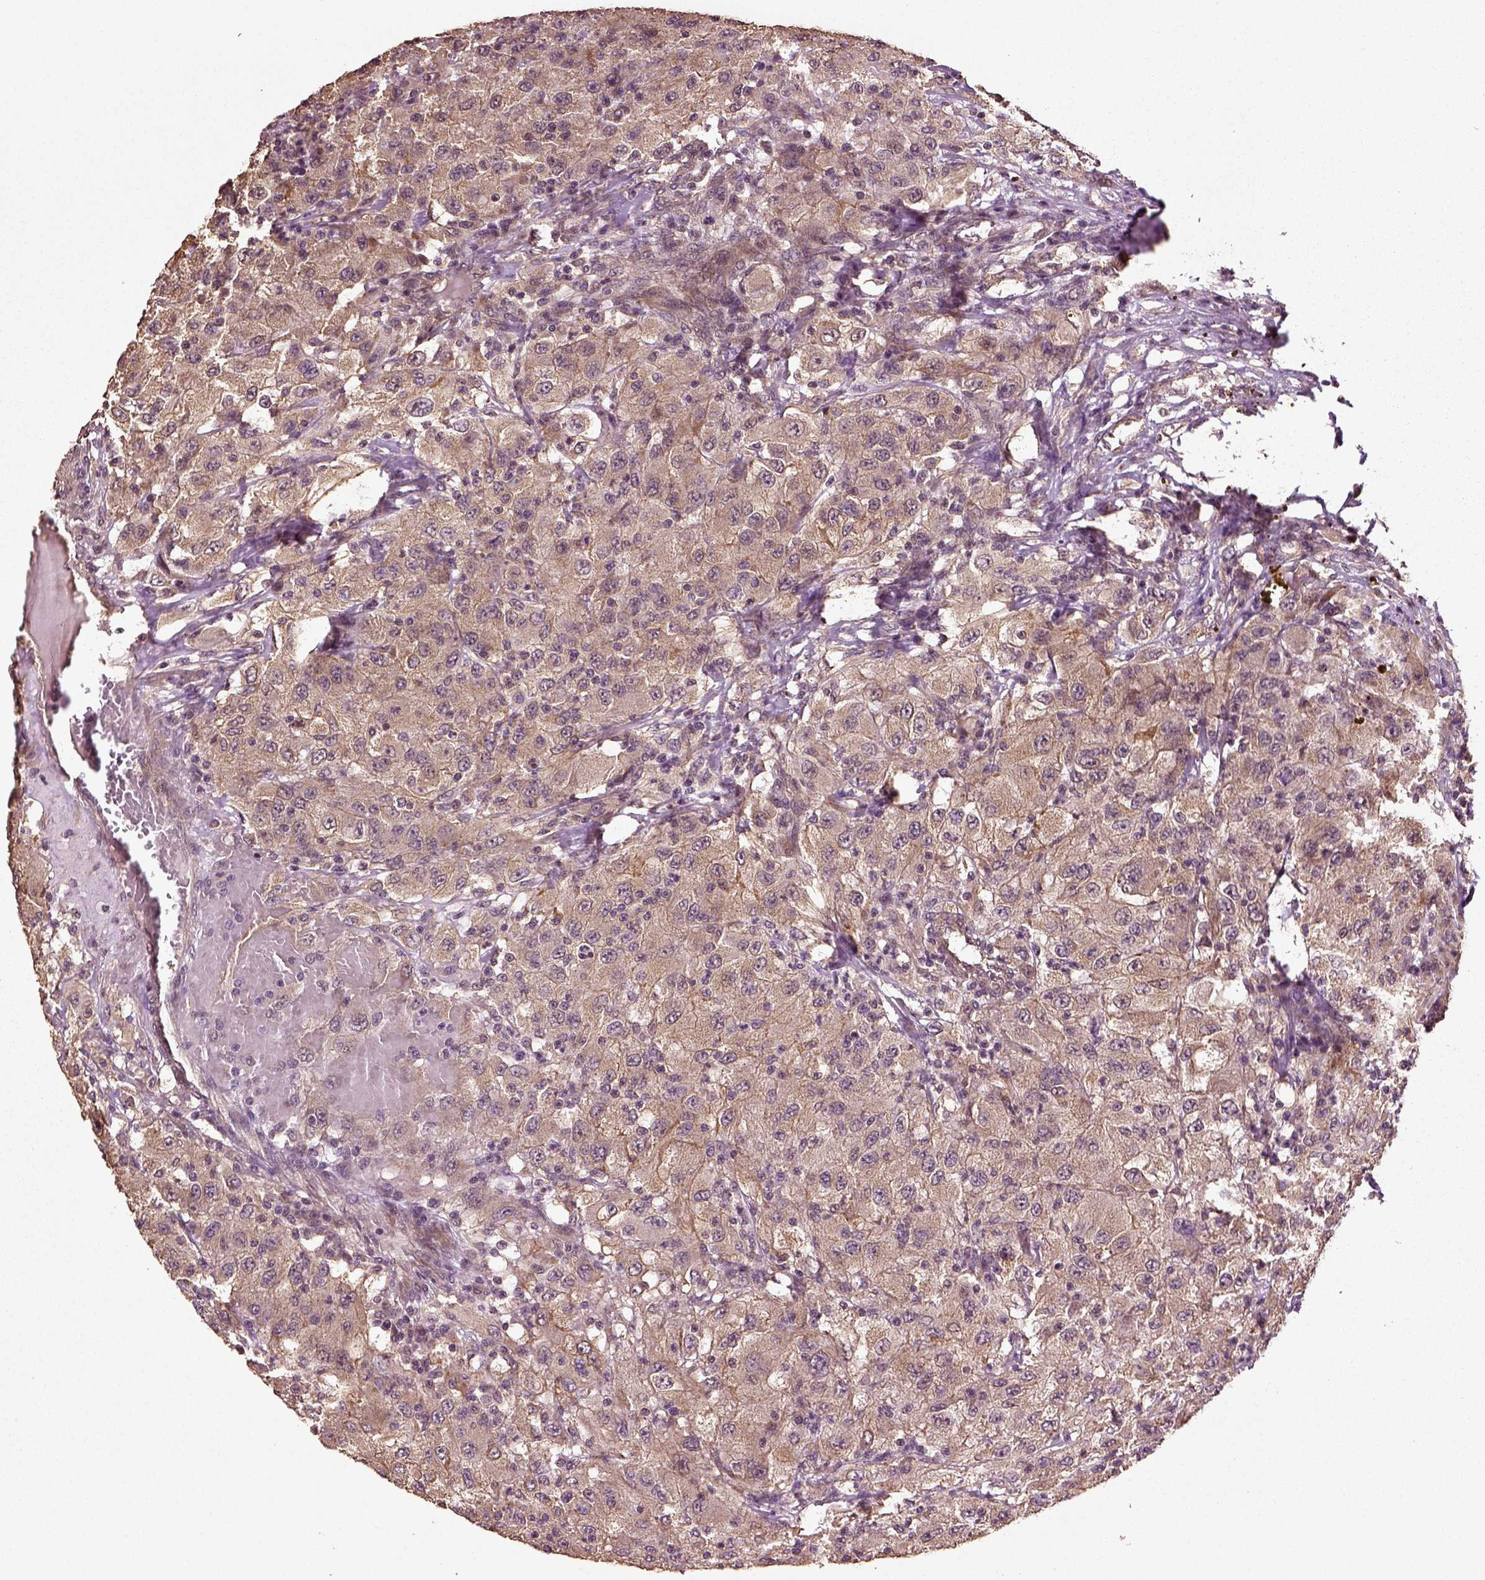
{"staining": {"intensity": "moderate", "quantity": ">75%", "location": "cytoplasmic/membranous"}, "tissue": "renal cancer", "cell_type": "Tumor cells", "image_type": "cancer", "snomed": [{"axis": "morphology", "description": "Adenocarcinoma, NOS"}, {"axis": "topography", "description": "Kidney"}], "caption": "Approximately >75% of tumor cells in renal cancer (adenocarcinoma) reveal moderate cytoplasmic/membranous protein positivity as visualized by brown immunohistochemical staining.", "gene": "ERV3-1", "patient": {"sex": "female", "age": 67}}